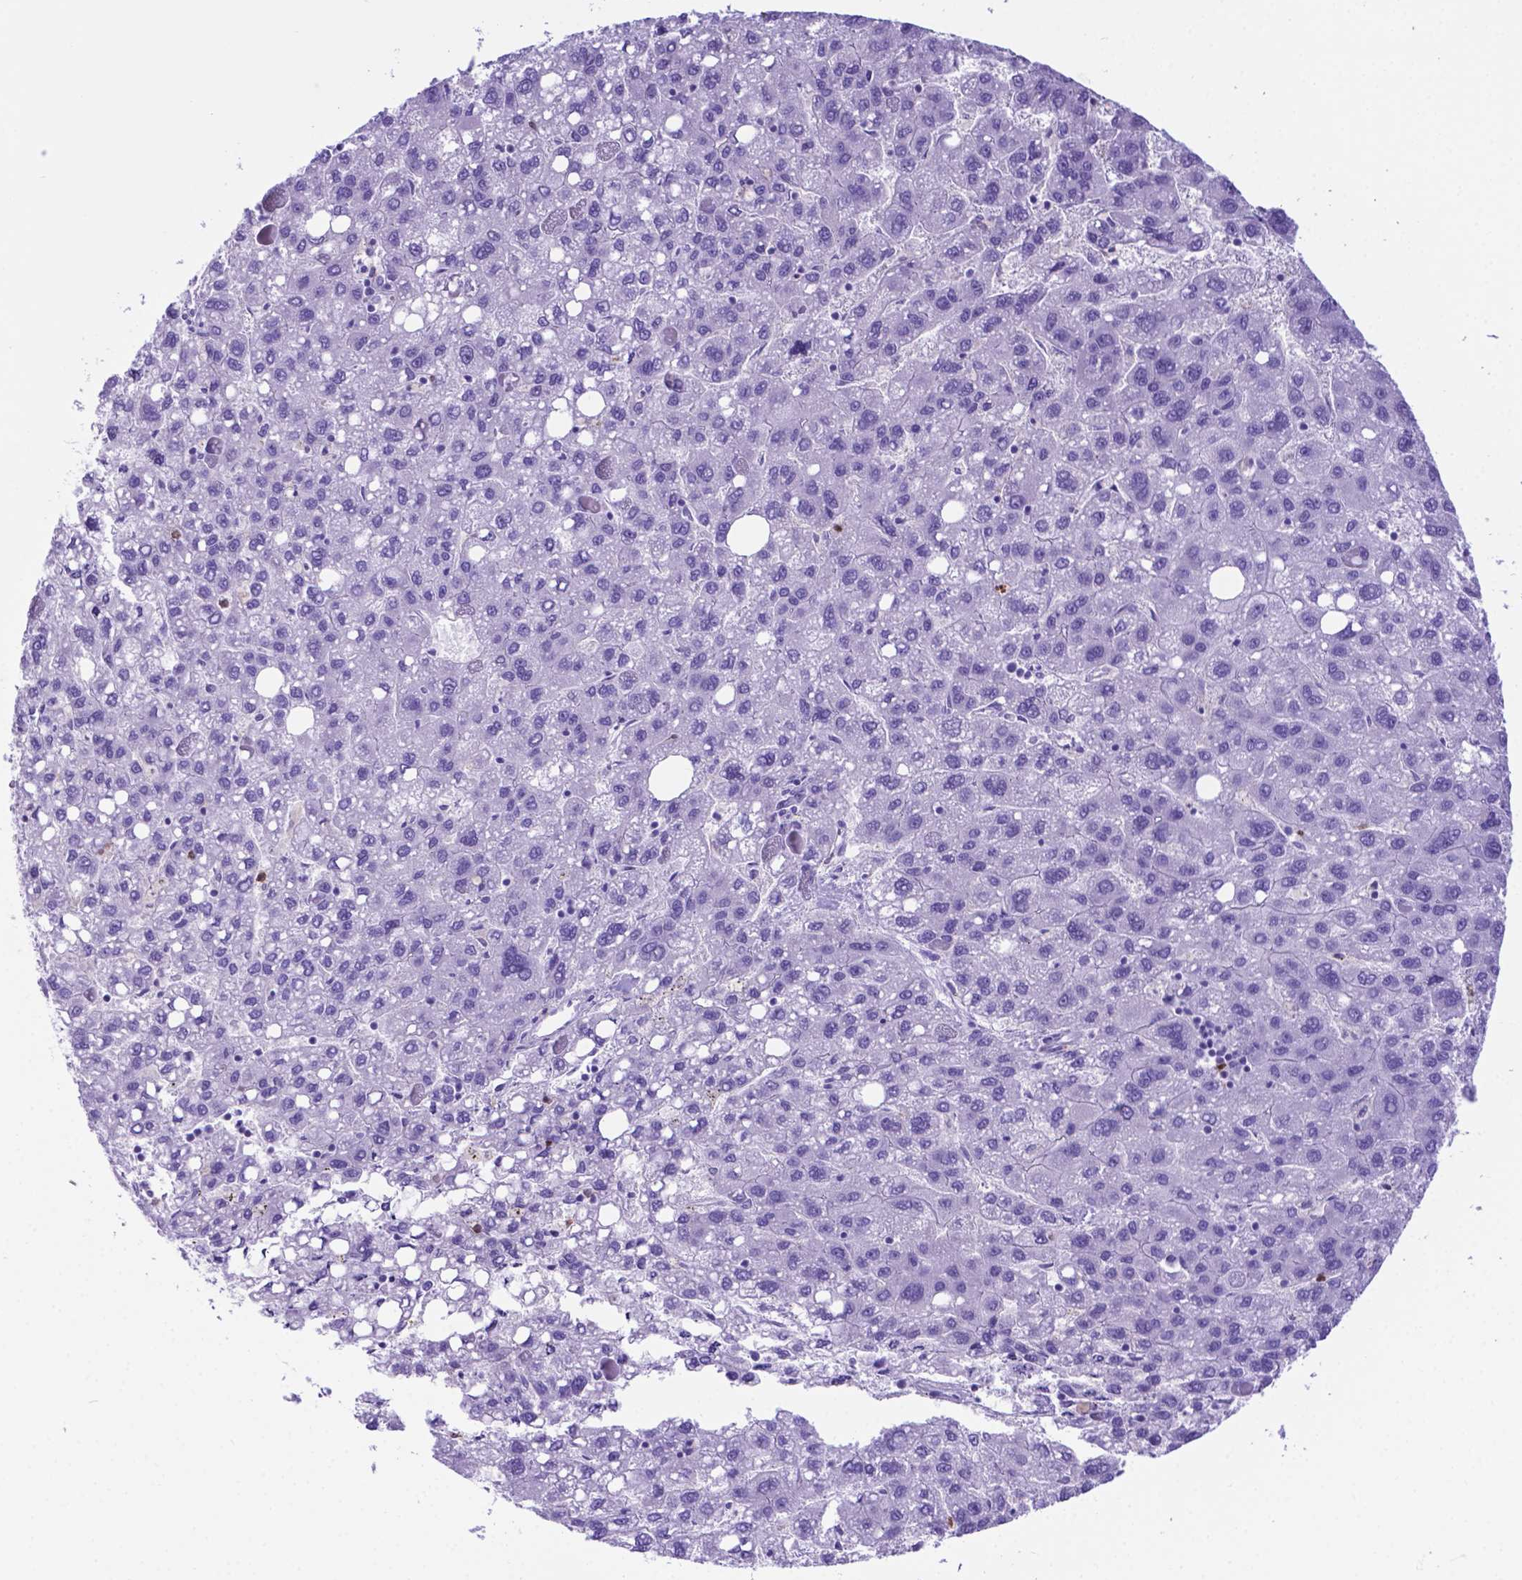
{"staining": {"intensity": "negative", "quantity": "none", "location": "none"}, "tissue": "liver cancer", "cell_type": "Tumor cells", "image_type": "cancer", "snomed": [{"axis": "morphology", "description": "Carcinoma, Hepatocellular, NOS"}, {"axis": "topography", "description": "Liver"}], "caption": "Tumor cells show no significant protein staining in hepatocellular carcinoma (liver). (DAB (3,3'-diaminobenzidine) IHC, high magnification).", "gene": "LZTR1", "patient": {"sex": "female", "age": 82}}